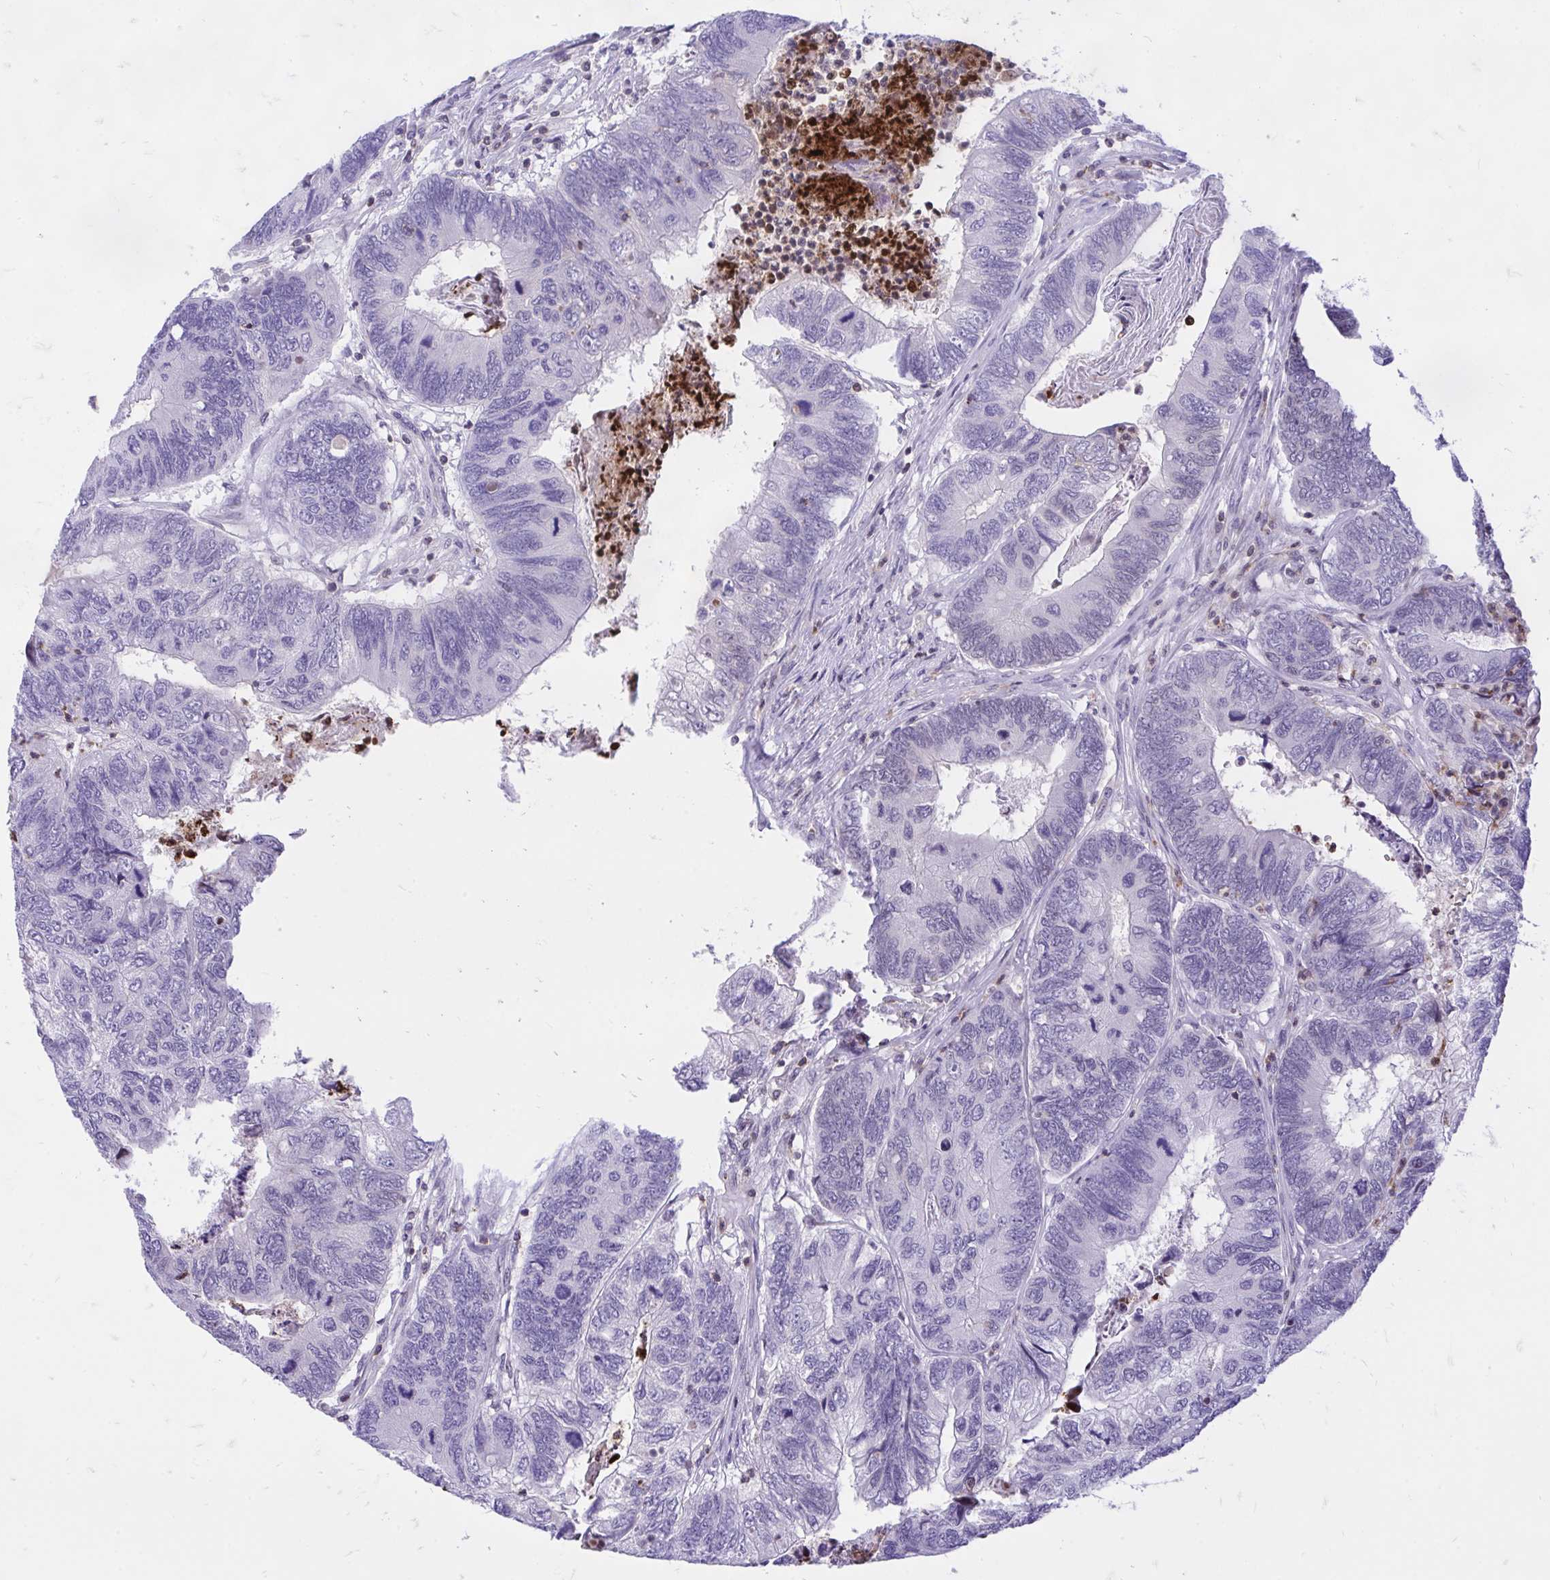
{"staining": {"intensity": "negative", "quantity": "none", "location": "none"}, "tissue": "colorectal cancer", "cell_type": "Tumor cells", "image_type": "cancer", "snomed": [{"axis": "morphology", "description": "Adenocarcinoma, NOS"}, {"axis": "topography", "description": "Colon"}], "caption": "Immunohistochemistry of colorectal cancer (adenocarcinoma) displays no staining in tumor cells.", "gene": "CXCL8", "patient": {"sex": "female", "age": 67}}